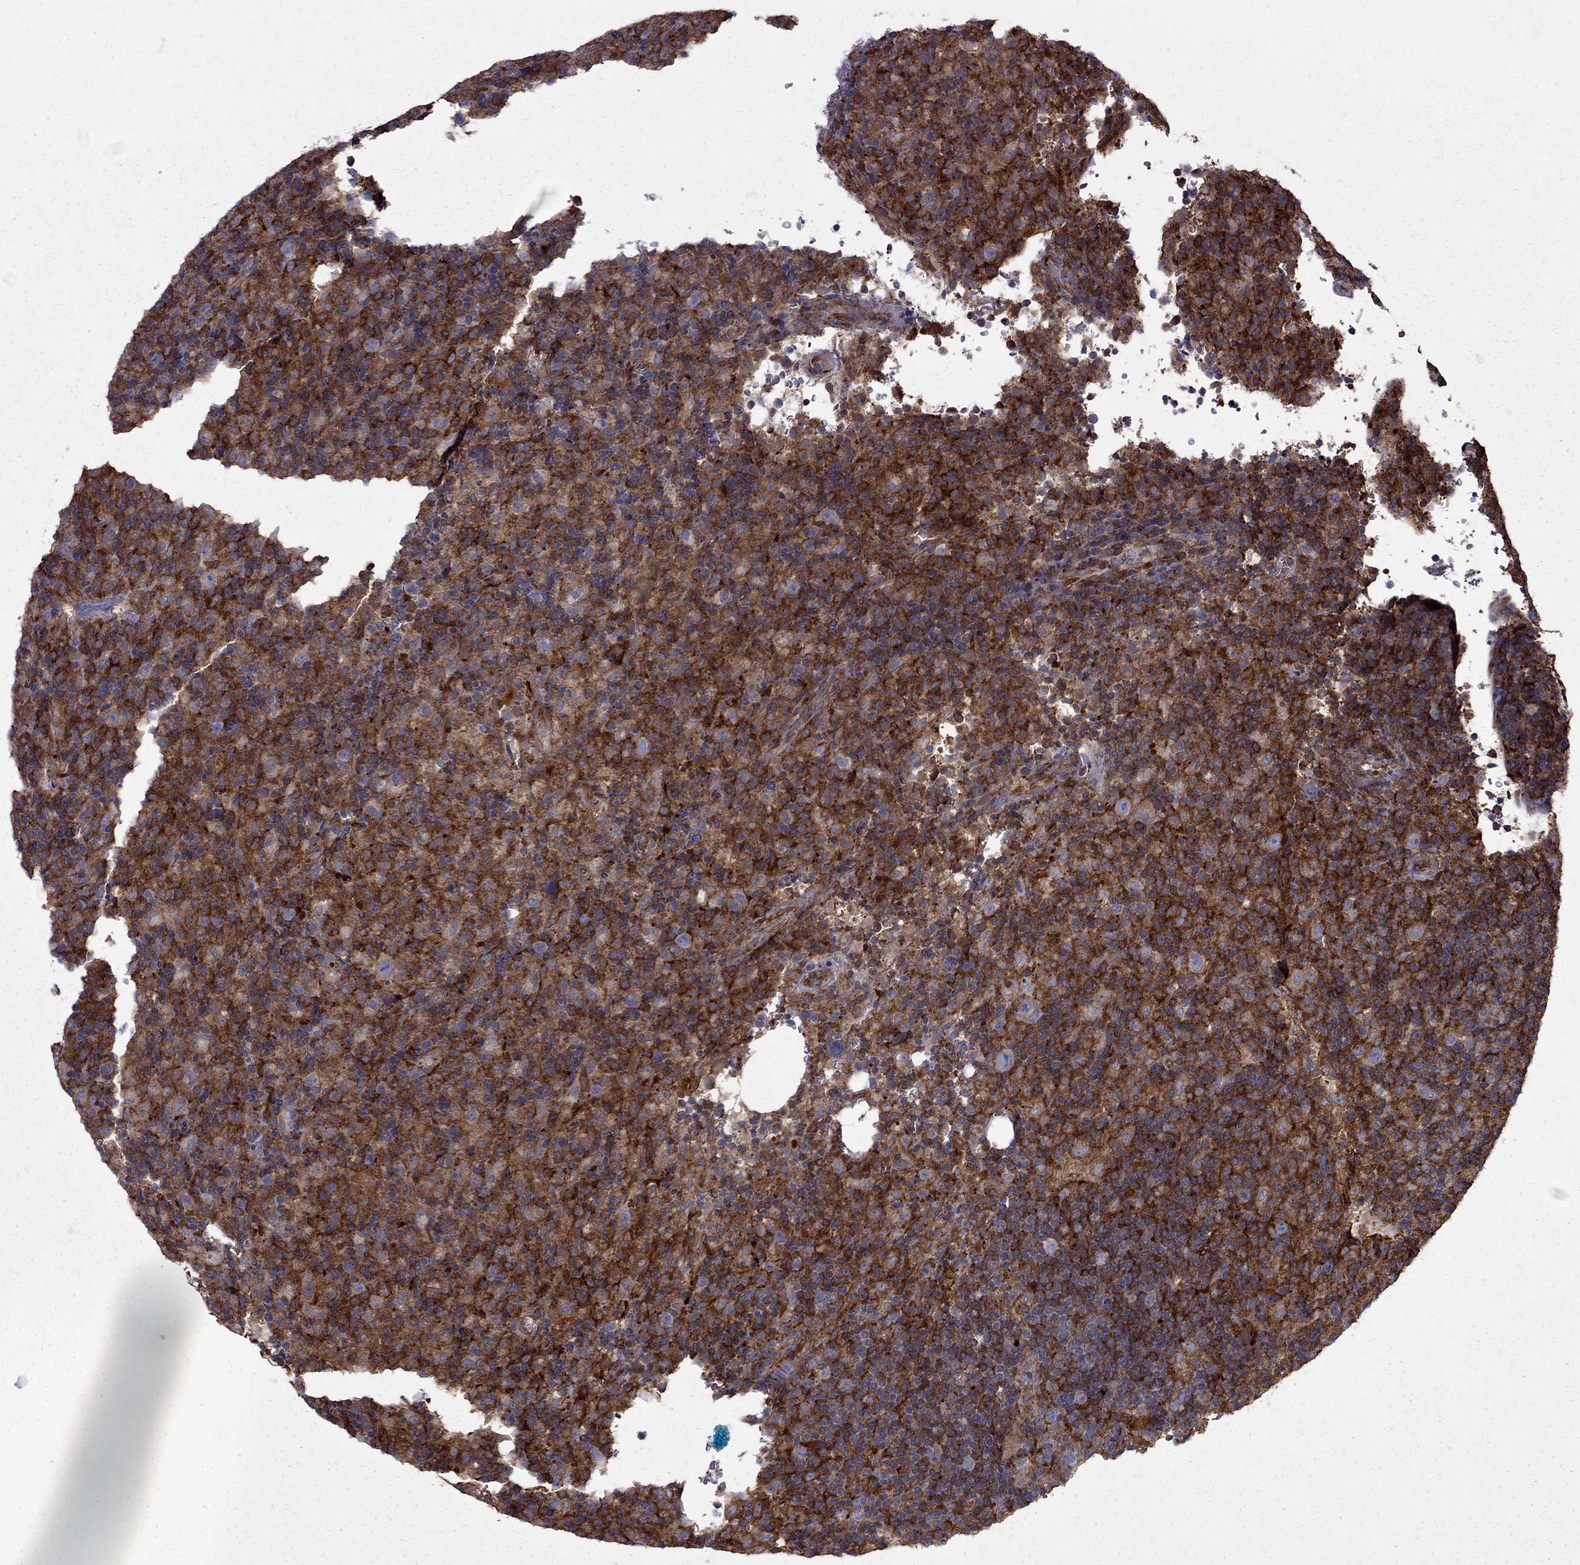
{"staining": {"intensity": "moderate", "quantity": "25%-75%", "location": "cytoplasmic/membranous"}, "tissue": "lymphoma", "cell_type": "Tumor cells", "image_type": "cancer", "snomed": [{"axis": "morphology", "description": "Hodgkin's disease, NOS"}, {"axis": "topography", "description": "Lymph node"}], "caption": "Immunohistochemistry of lymphoma demonstrates medium levels of moderate cytoplasmic/membranous positivity in about 25%-75% of tumor cells. The staining was performed using DAB (3,3'-diaminobenzidine) to visualize the protein expression in brown, while the nuclei were stained in blue with hematoxylin (Magnification: 20x).", "gene": "EIF4E3", "patient": {"sex": "male", "age": 70}}